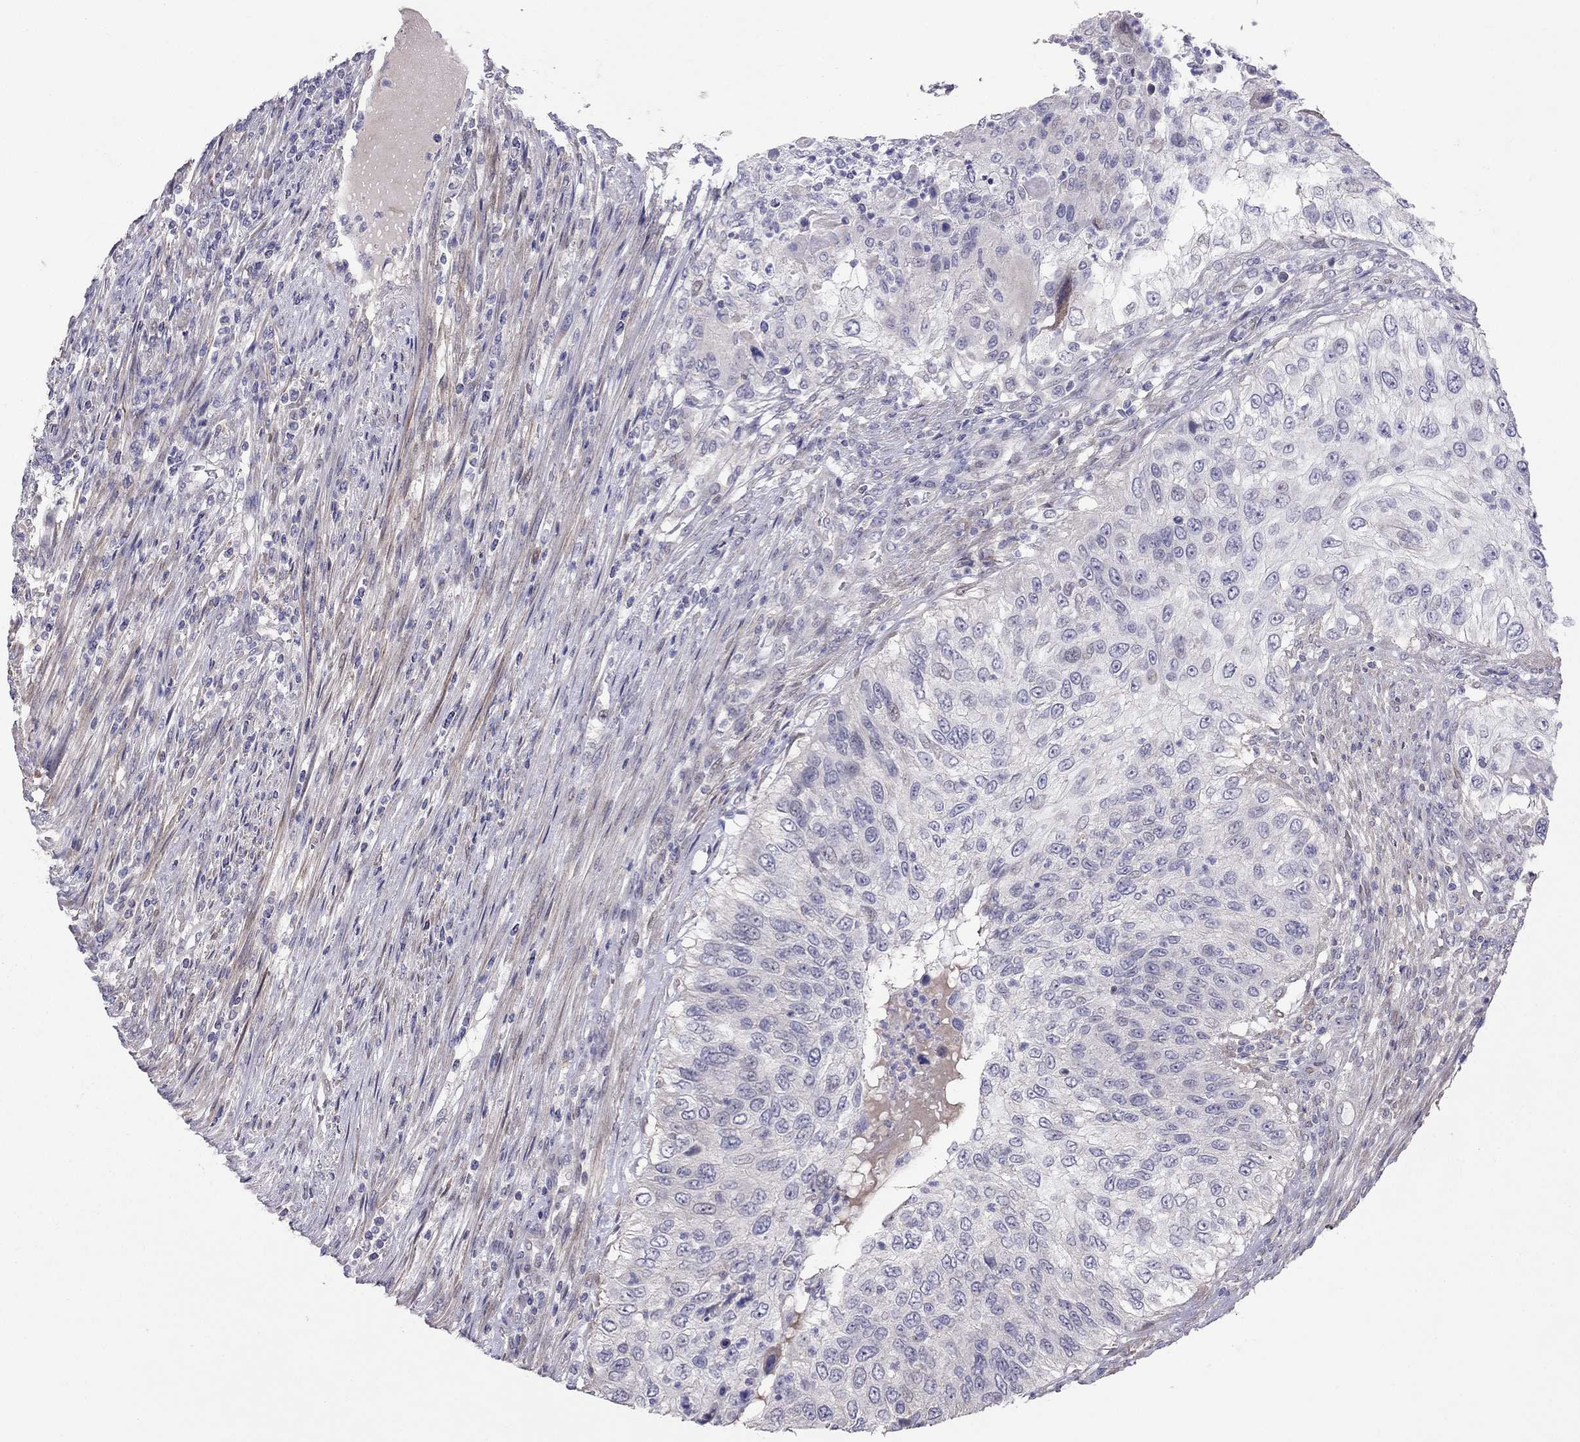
{"staining": {"intensity": "negative", "quantity": "none", "location": "none"}, "tissue": "urothelial cancer", "cell_type": "Tumor cells", "image_type": "cancer", "snomed": [{"axis": "morphology", "description": "Urothelial carcinoma, High grade"}, {"axis": "topography", "description": "Urinary bladder"}], "caption": "High power microscopy image of an IHC histopathology image of urothelial carcinoma (high-grade), revealing no significant staining in tumor cells.", "gene": "SYTL2", "patient": {"sex": "female", "age": 60}}